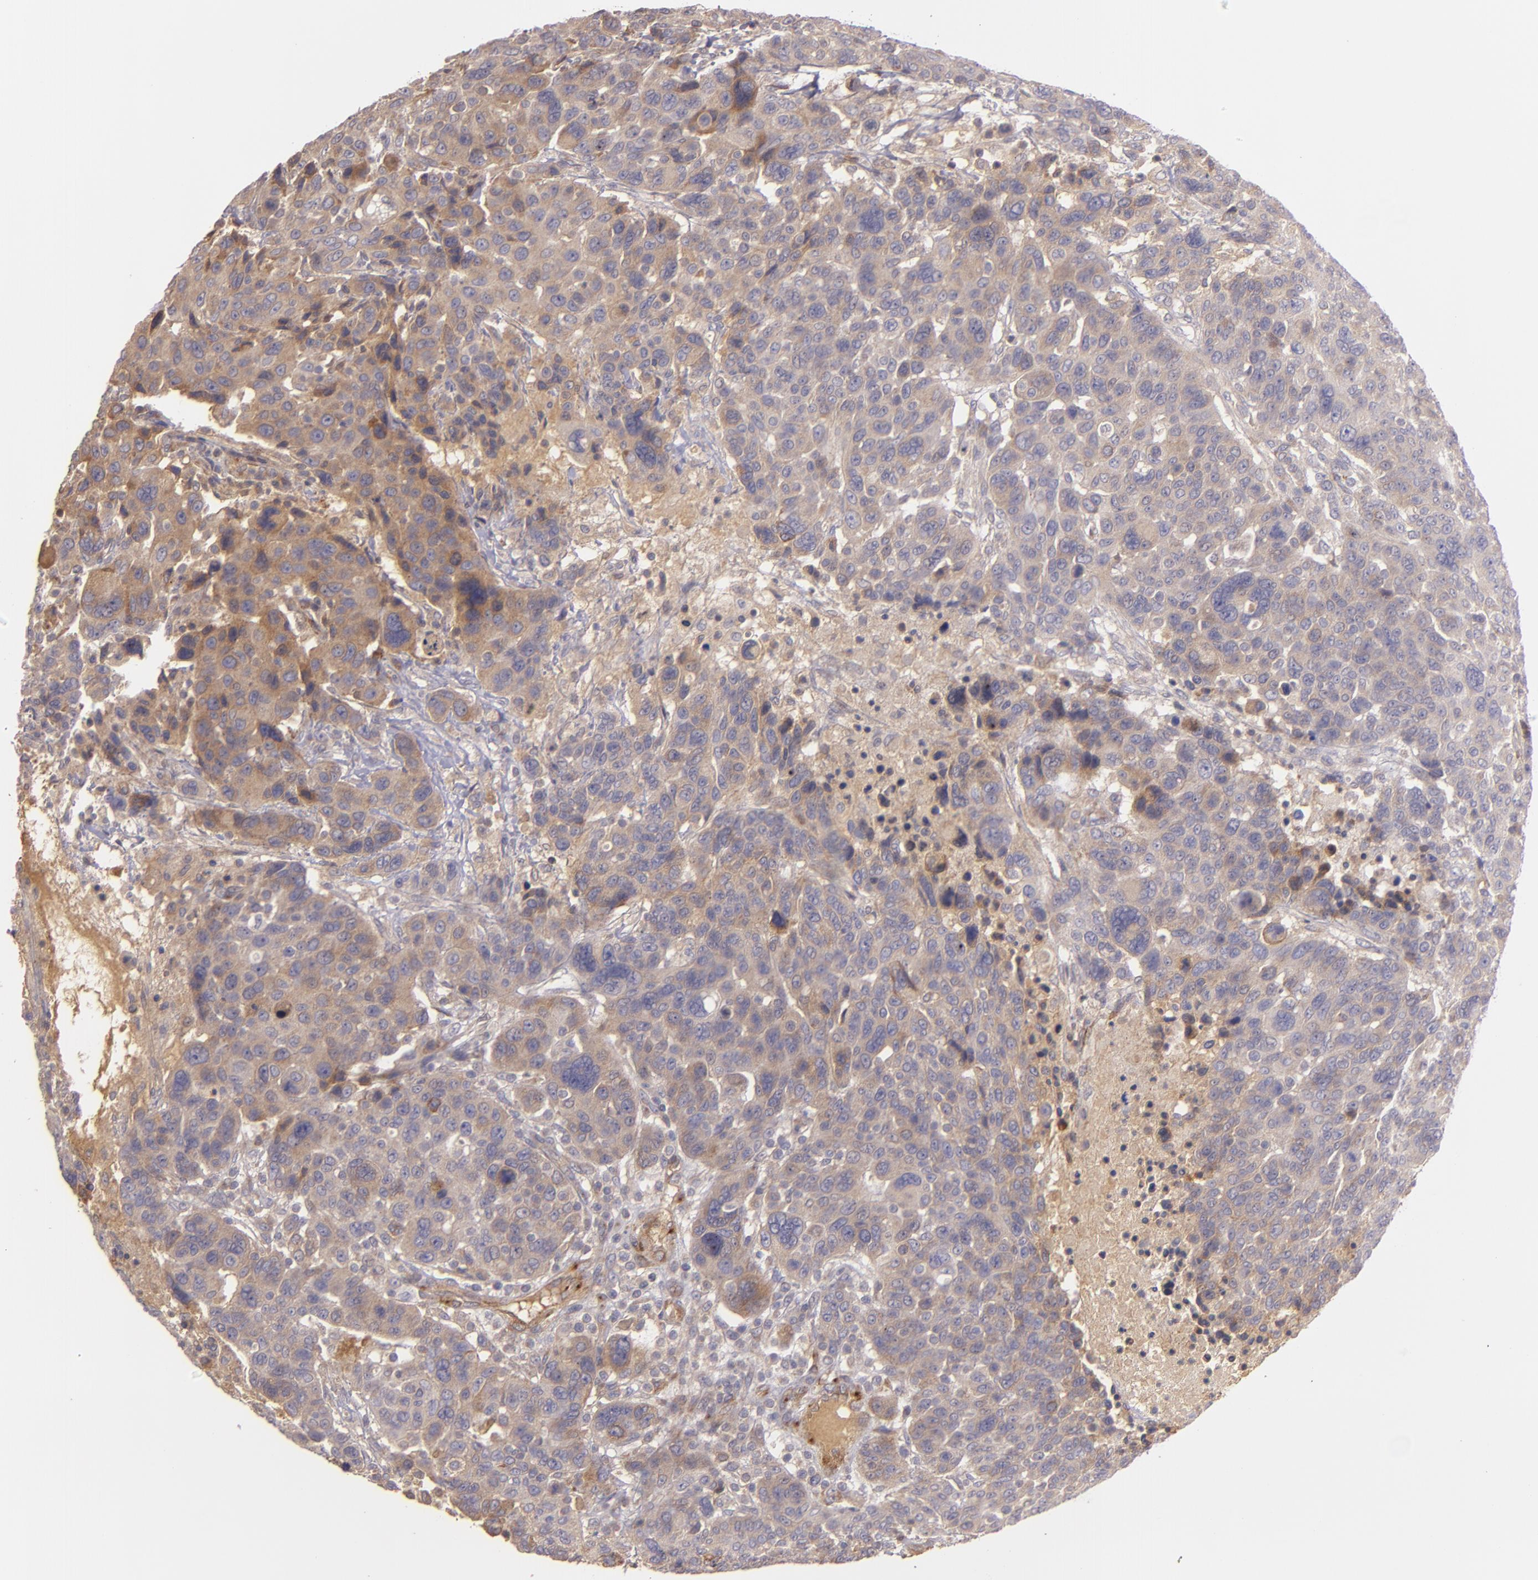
{"staining": {"intensity": "moderate", "quantity": ">75%", "location": "cytoplasmic/membranous"}, "tissue": "breast cancer", "cell_type": "Tumor cells", "image_type": "cancer", "snomed": [{"axis": "morphology", "description": "Duct carcinoma"}, {"axis": "topography", "description": "Breast"}], "caption": "Tumor cells demonstrate medium levels of moderate cytoplasmic/membranous positivity in approximately >75% of cells in human breast cancer.", "gene": "ECE1", "patient": {"sex": "female", "age": 37}}